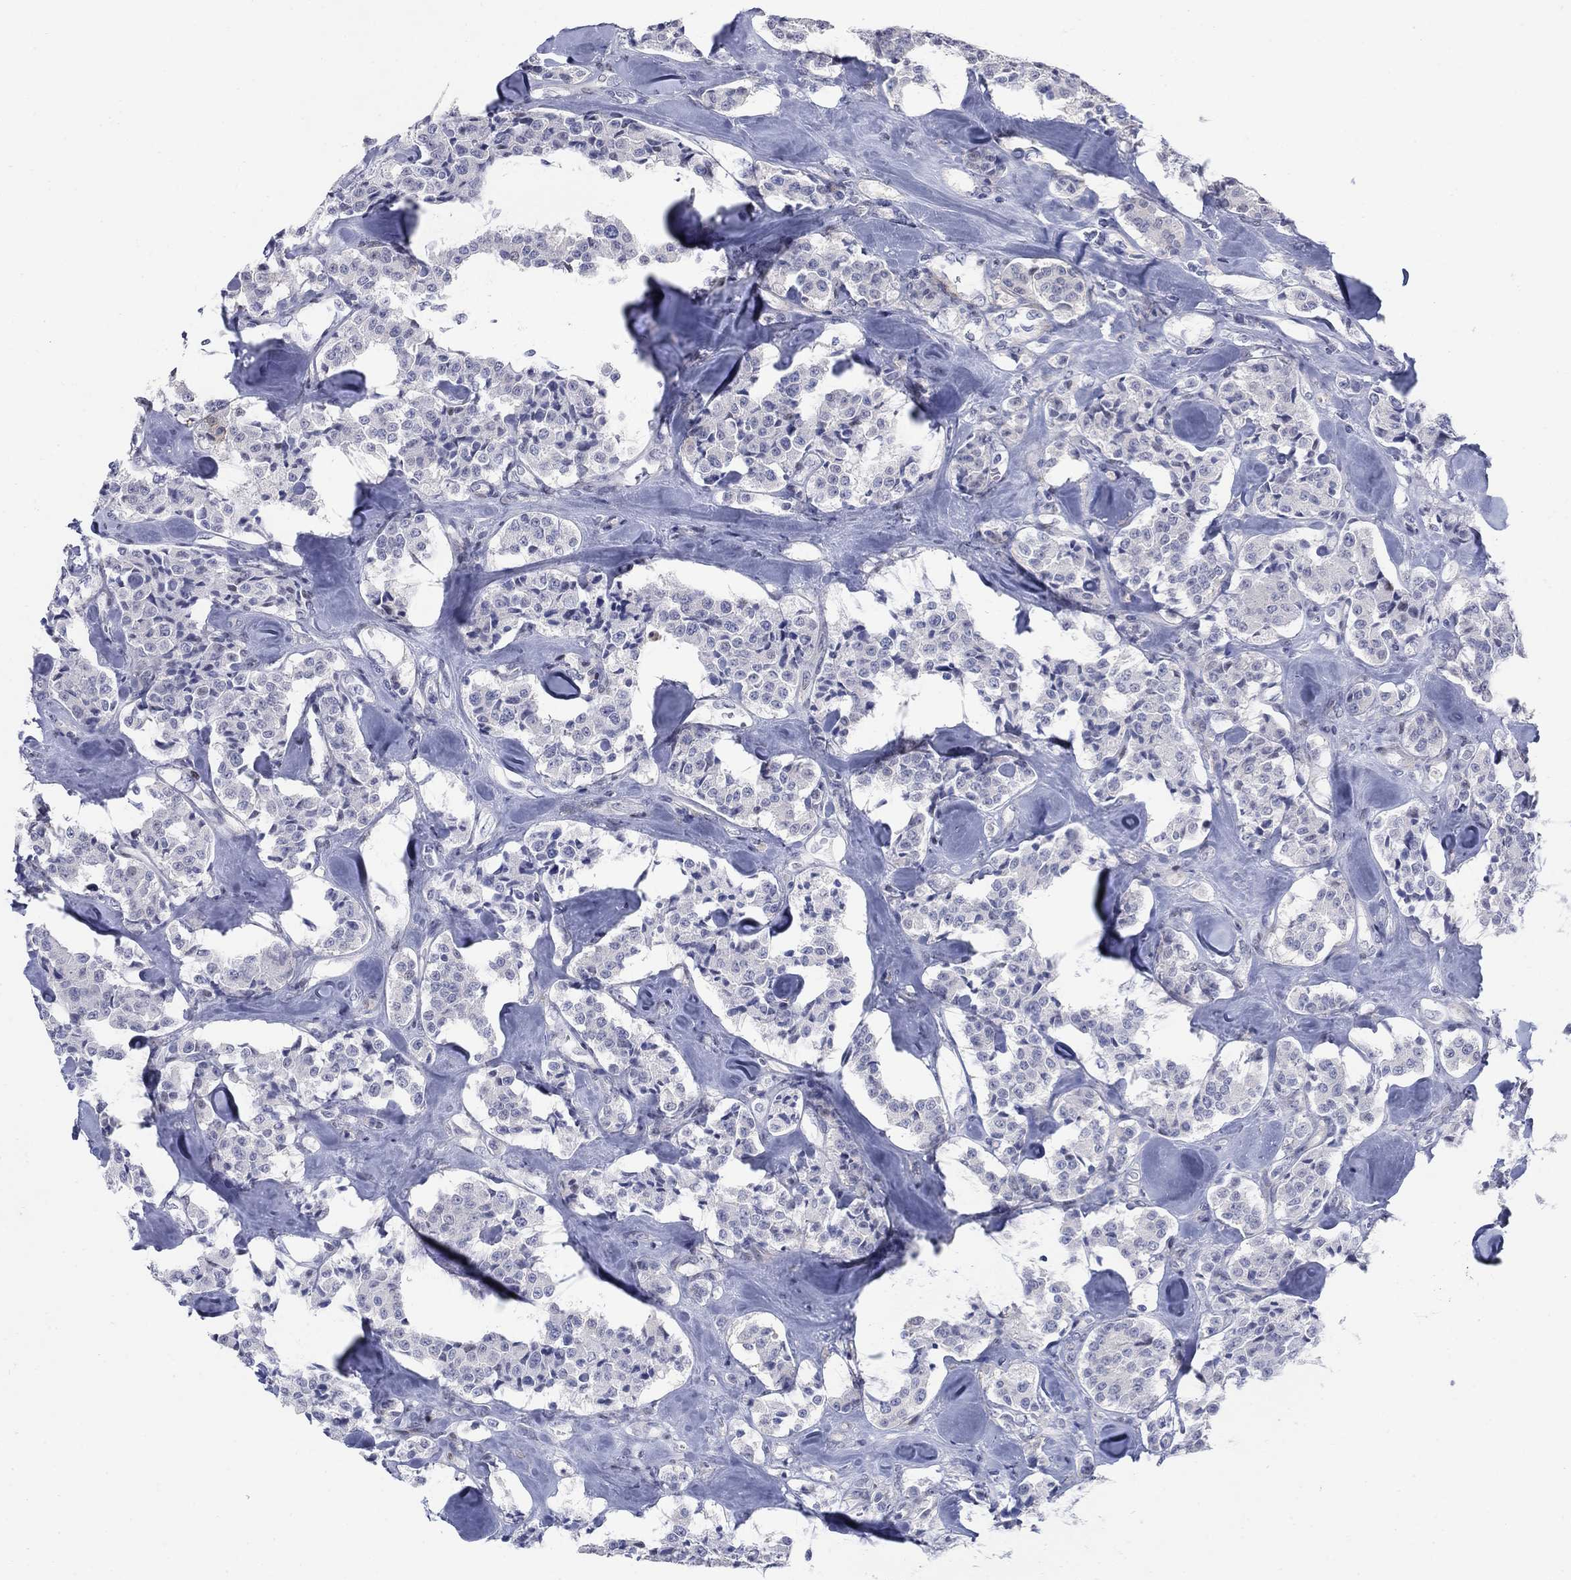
{"staining": {"intensity": "negative", "quantity": "none", "location": "none"}, "tissue": "carcinoid", "cell_type": "Tumor cells", "image_type": "cancer", "snomed": [{"axis": "morphology", "description": "Carcinoid, malignant, NOS"}, {"axis": "topography", "description": "Pancreas"}], "caption": "This is an immunohistochemistry (IHC) photomicrograph of carcinoid. There is no staining in tumor cells.", "gene": "MYO3A", "patient": {"sex": "male", "age": 41}}